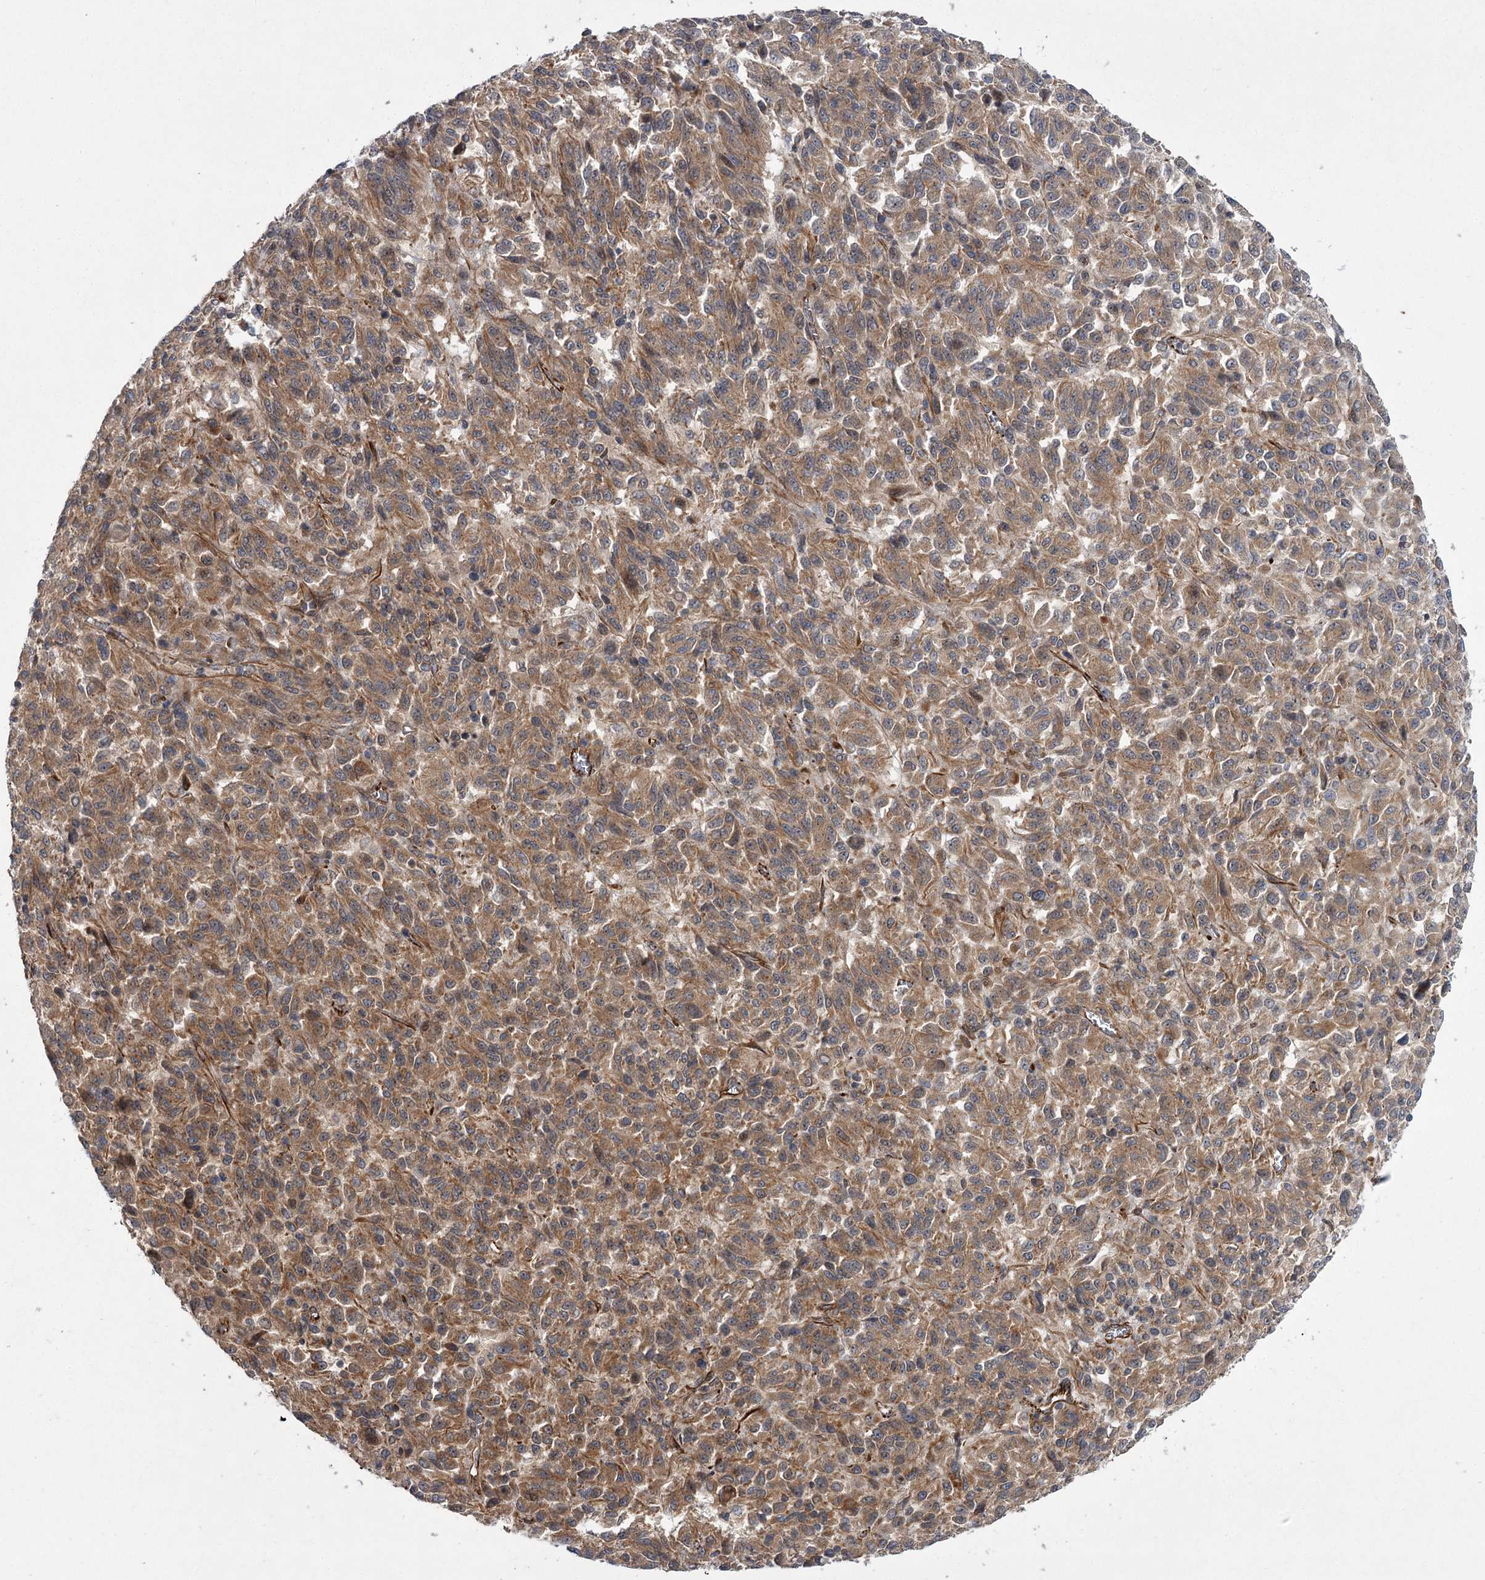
{"staining": {"intensity": "moderate", "quantity": ">75%", "location": "cytoplasmic/membranous"}, "tissue": "melanoma", "cell_type": "Tumor cells", "image_type": "cancer", "snomed": [{"axis": "morphology", "description": "Malignant melanoma, Metastatic site"}, {"axis": "topography", "description": "Lung"}], "caption": "Protein expression analysis of human melanoma reveals moderate cytoplasmic/membranous positivity in about >75% of tumor cells. Immunohistochemistry (ihc) stains the protein of interest in brown and the nuclei are stained blue.", "gene": "DPEP2", "patient": {"sex": "male", "age": 64}}